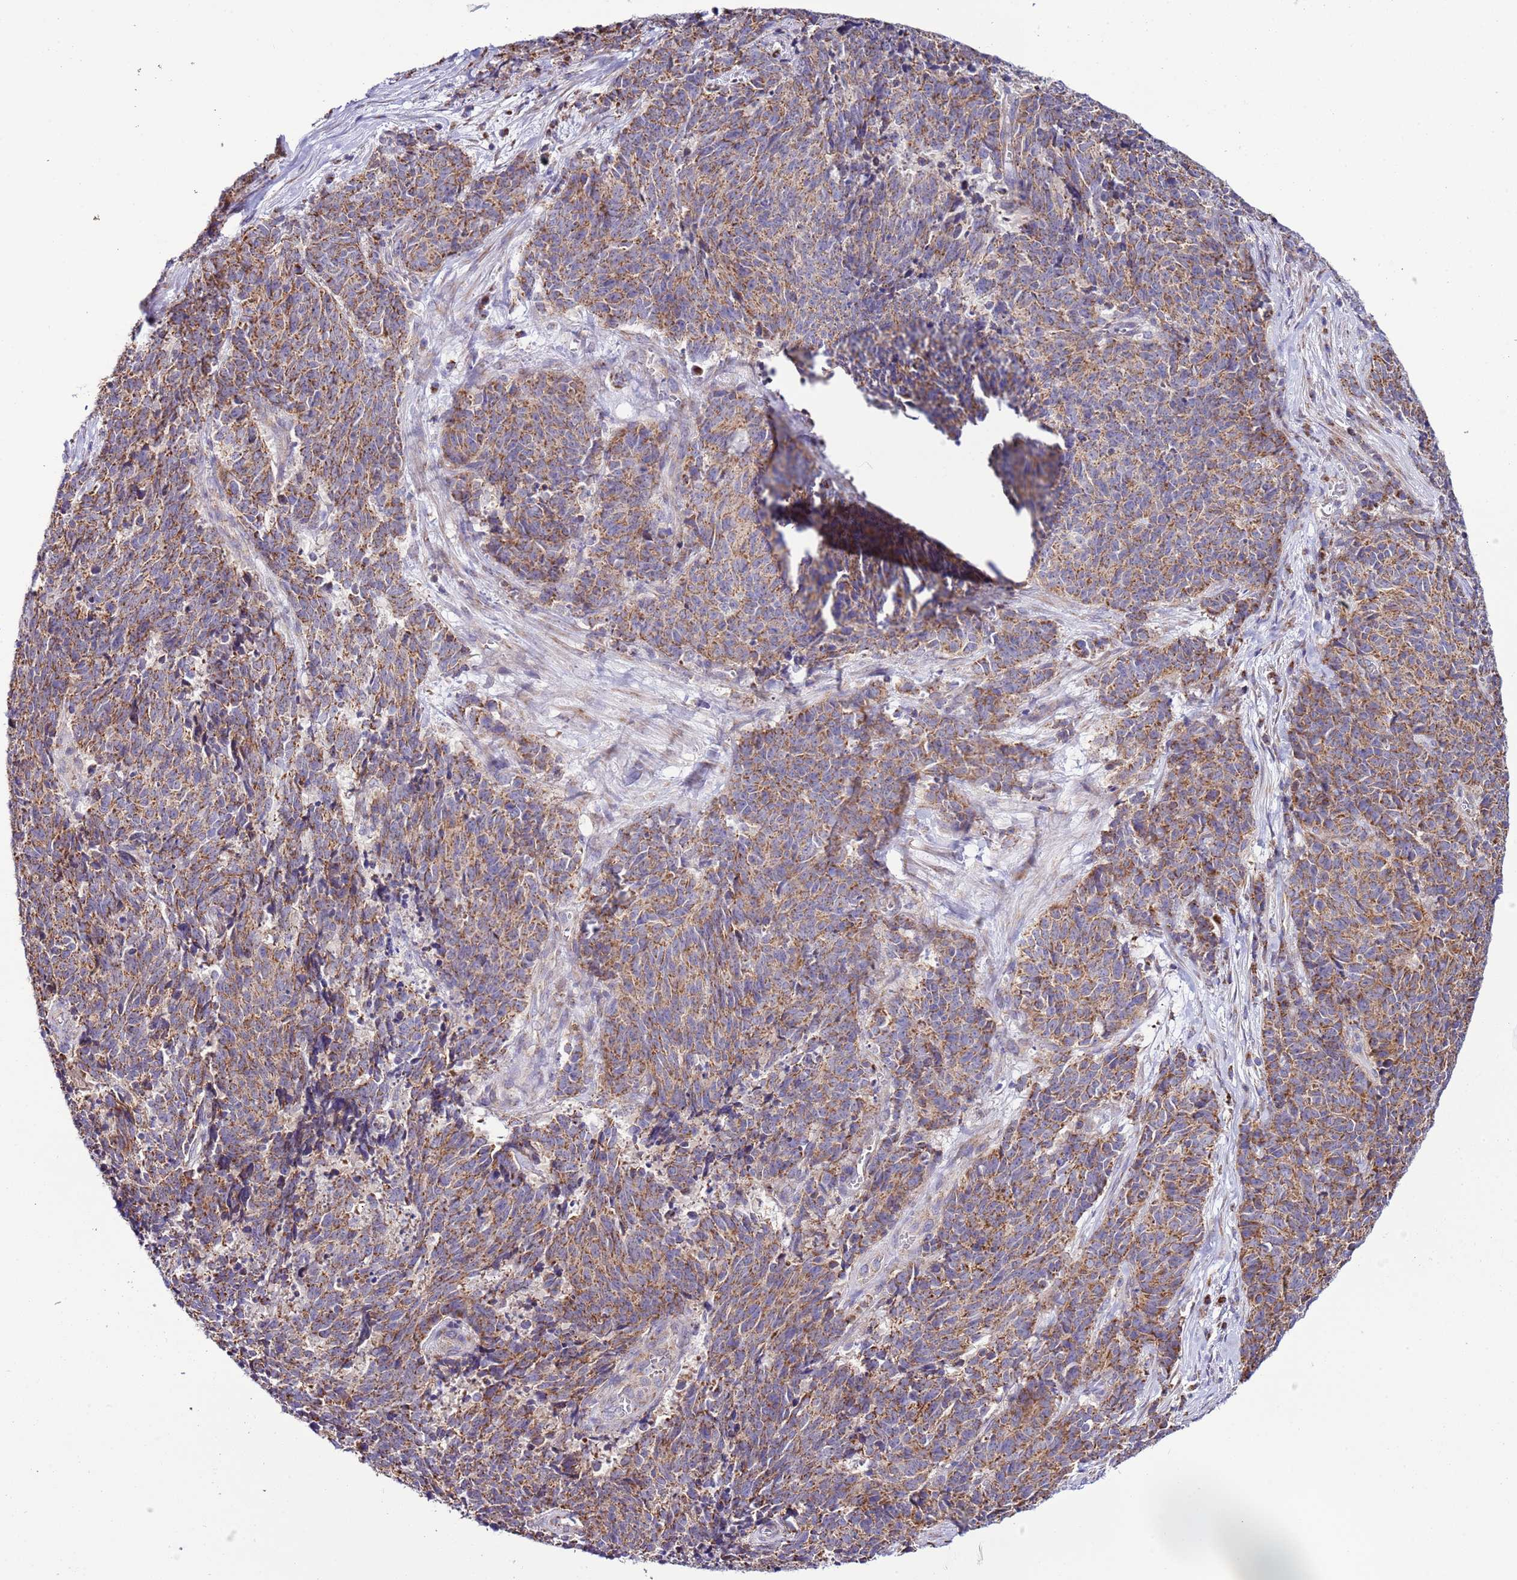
{"staining": {"intensity": "moderate", "quantity": ">75%", "location": "cytoplasmic/membranous"}, "tissue": "cervical cancer", "cell_type": "Tumor cells", "image_type": "cancer", "snomed": [{"axis": "morphology", "description": "Squamous cell carcinoma, NOS"}, {"axis": "topography", "description": "Cervix"}], "caption": "The photomicrograph shows staining of cervical cancer (squamous cell carcinoma), revealing moderate cytoplasmic/membranous protein staining (brown color) within tumor cells.", "gene": "AHI1", "patient": {"sex": "female", "age": 29}}